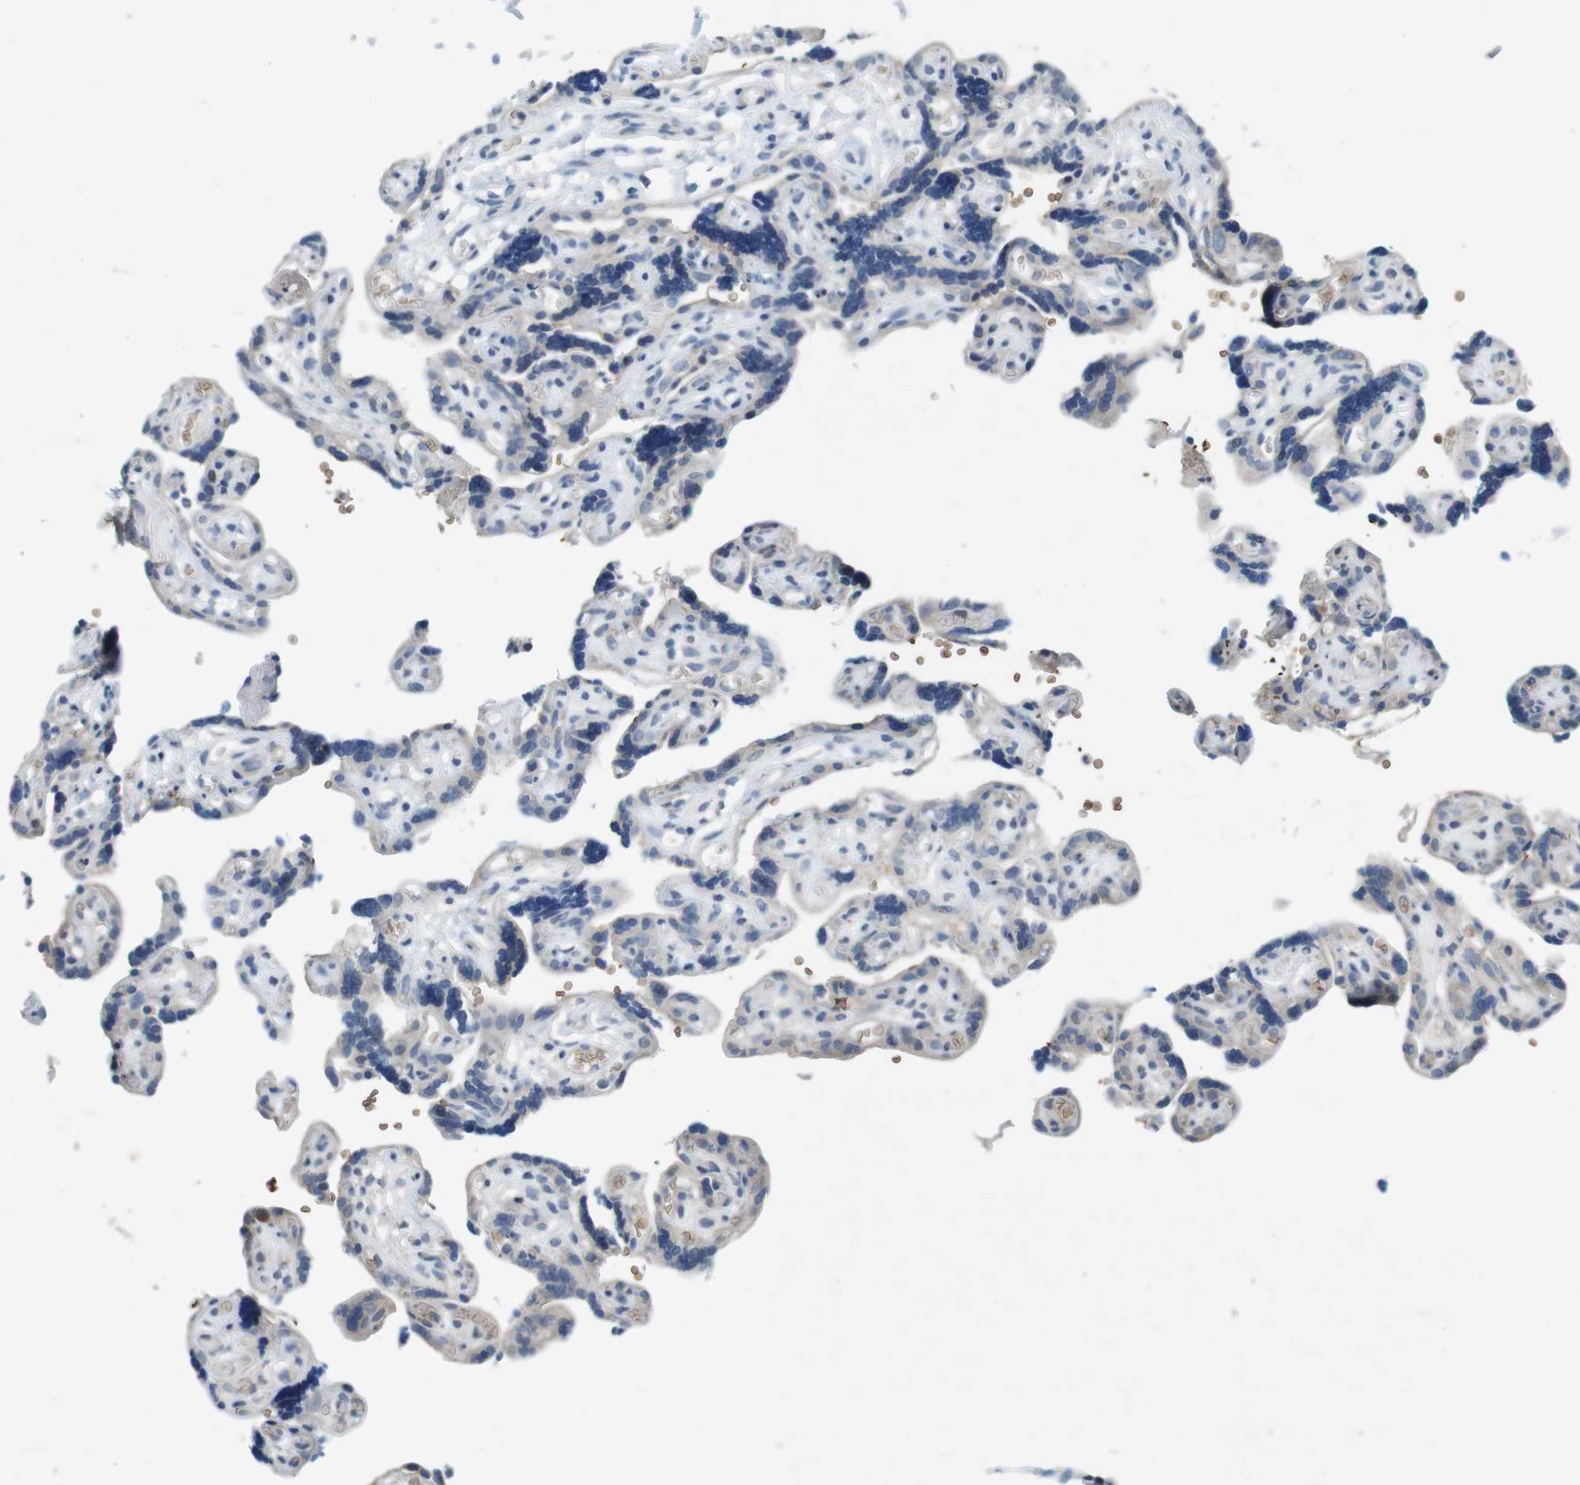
{"staining": {"intensity": "negative", "quantity": "none", "location": "none"}, "tissue": "placenta", "cell_type": "Trophoblastic cells", "image_type": "normal", "snomed": [{"axis": "morphology", "description": "Normal tissue, NOS"}, {"axis": "topography", "description": "Placenta"}], "caption": "Immunohistochemistry (IHC) photomicrograph of normal placenta stained for a protein (brown), which shows no positivity in trophoblastic cells.", "gene": "TYW1", "patient": {"sex": "female", "age": 30}}